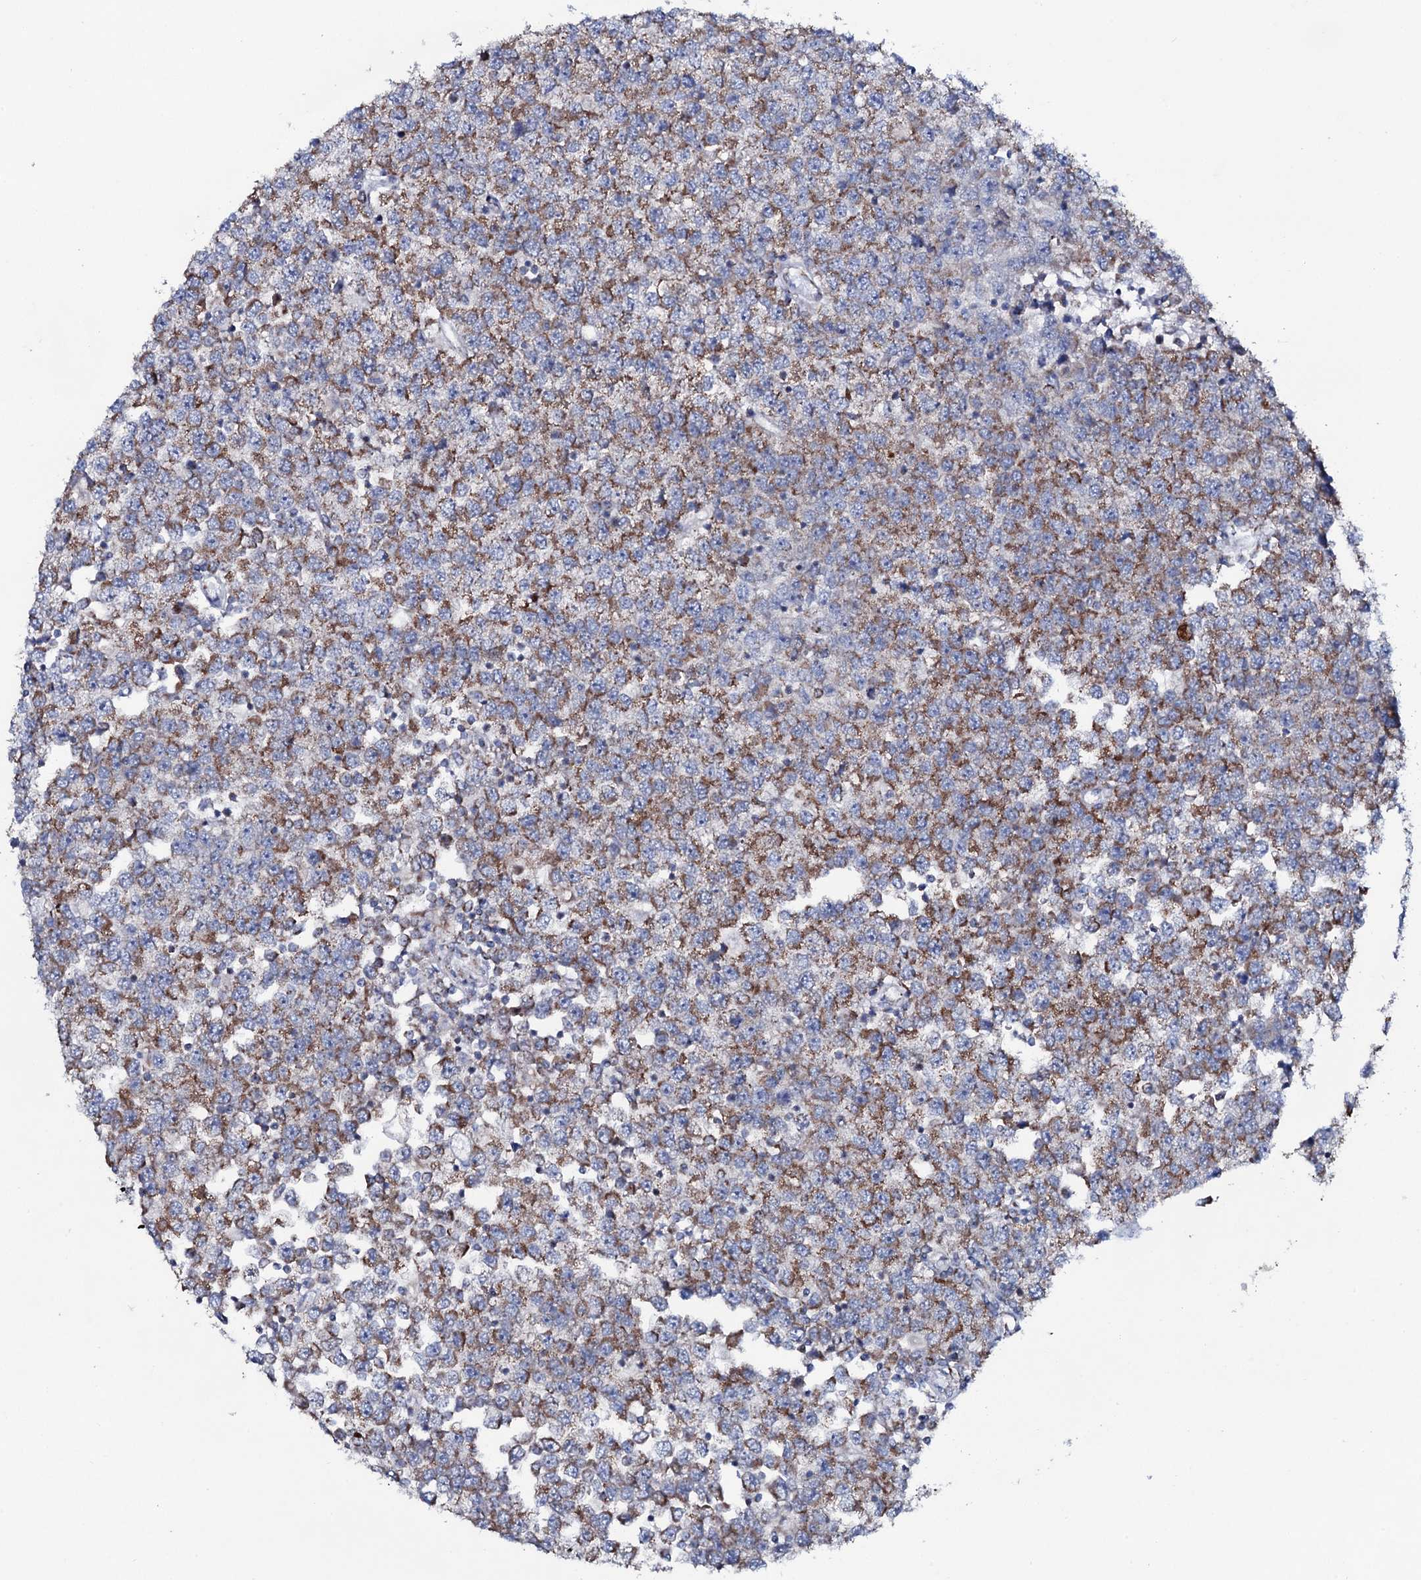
{"staining": {"intensity": "moderate", "quantity": ">75%", "location": "cytoplasmic/membranous"}, "tissue": "testis cancer", "cell_type": "Tumor cells", "image_type": "cancer", "snomed": [{"axis": "morphology", "description": "Seminoma, NOS"}, {"axis": "topography", "description": "Testis"}], "caption": "Moderate cytoplasmic/membranous protein positivity is appreciated in approximately >75% of tumor cells in seminoma (testis).", "gene": "MRPS35", "patient": {"sex": "male", "age": 65}}